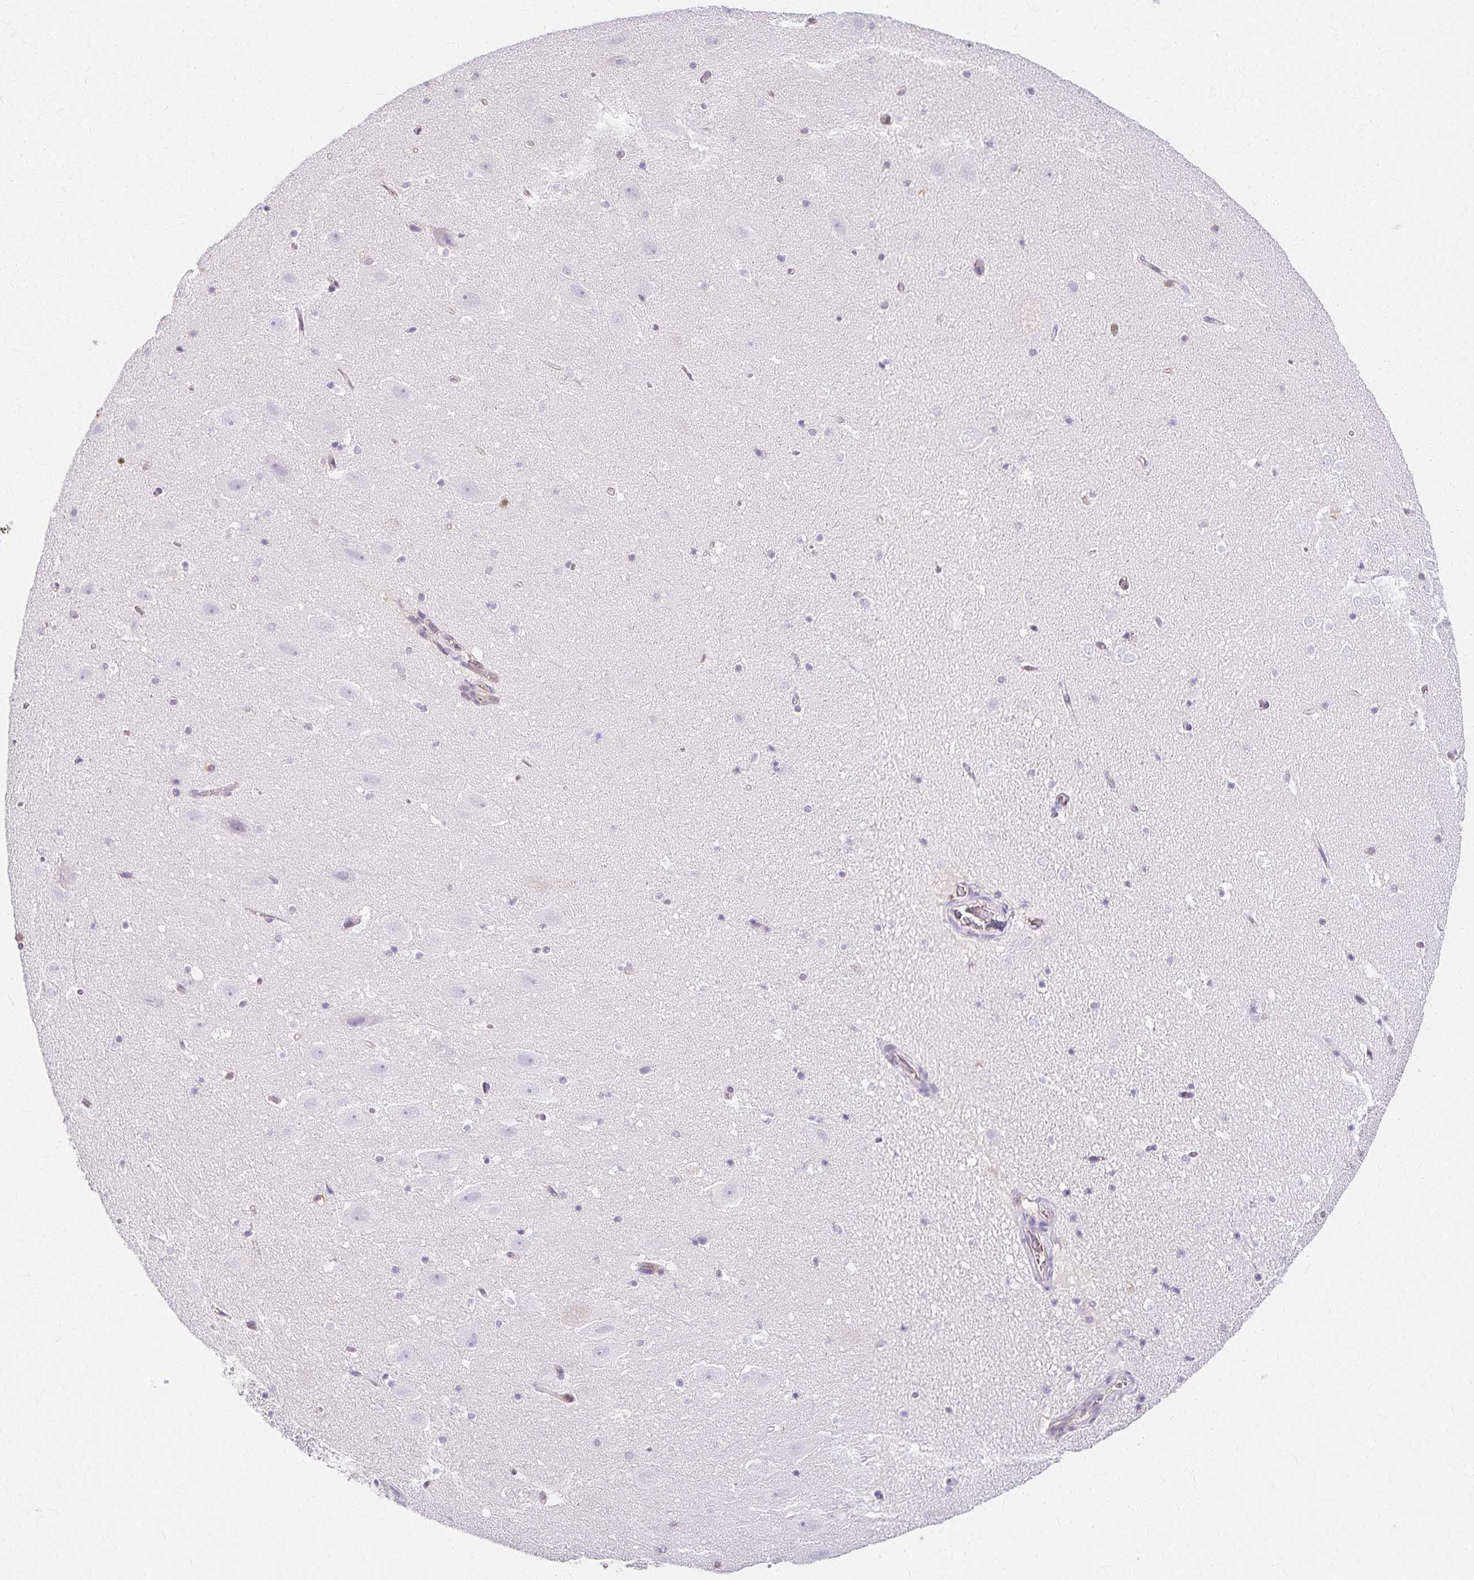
{"staining": {"intensity": "negative", "quantity": "none", "location": "none"}, "tissue": "hippocampus", "cell_type": "Glial cells", "image_type": "normal", "snomed": [{"axis": "morphology", "description": "Normal tissue, NOS"}, {"axis": "topography", "description": "Hippocampus"}], "caption": "Unremarkable hippocampus was stained to show a protein in brown. There is no significant staining in glial cells. Brightfield microscopy of immunohistochemistry (IHC) stained with DAB (brown) and hematoxylin (blue), captured at high magnification.", "gene": "AZGP1", "patient": {"sex": "female", "age": 42}}